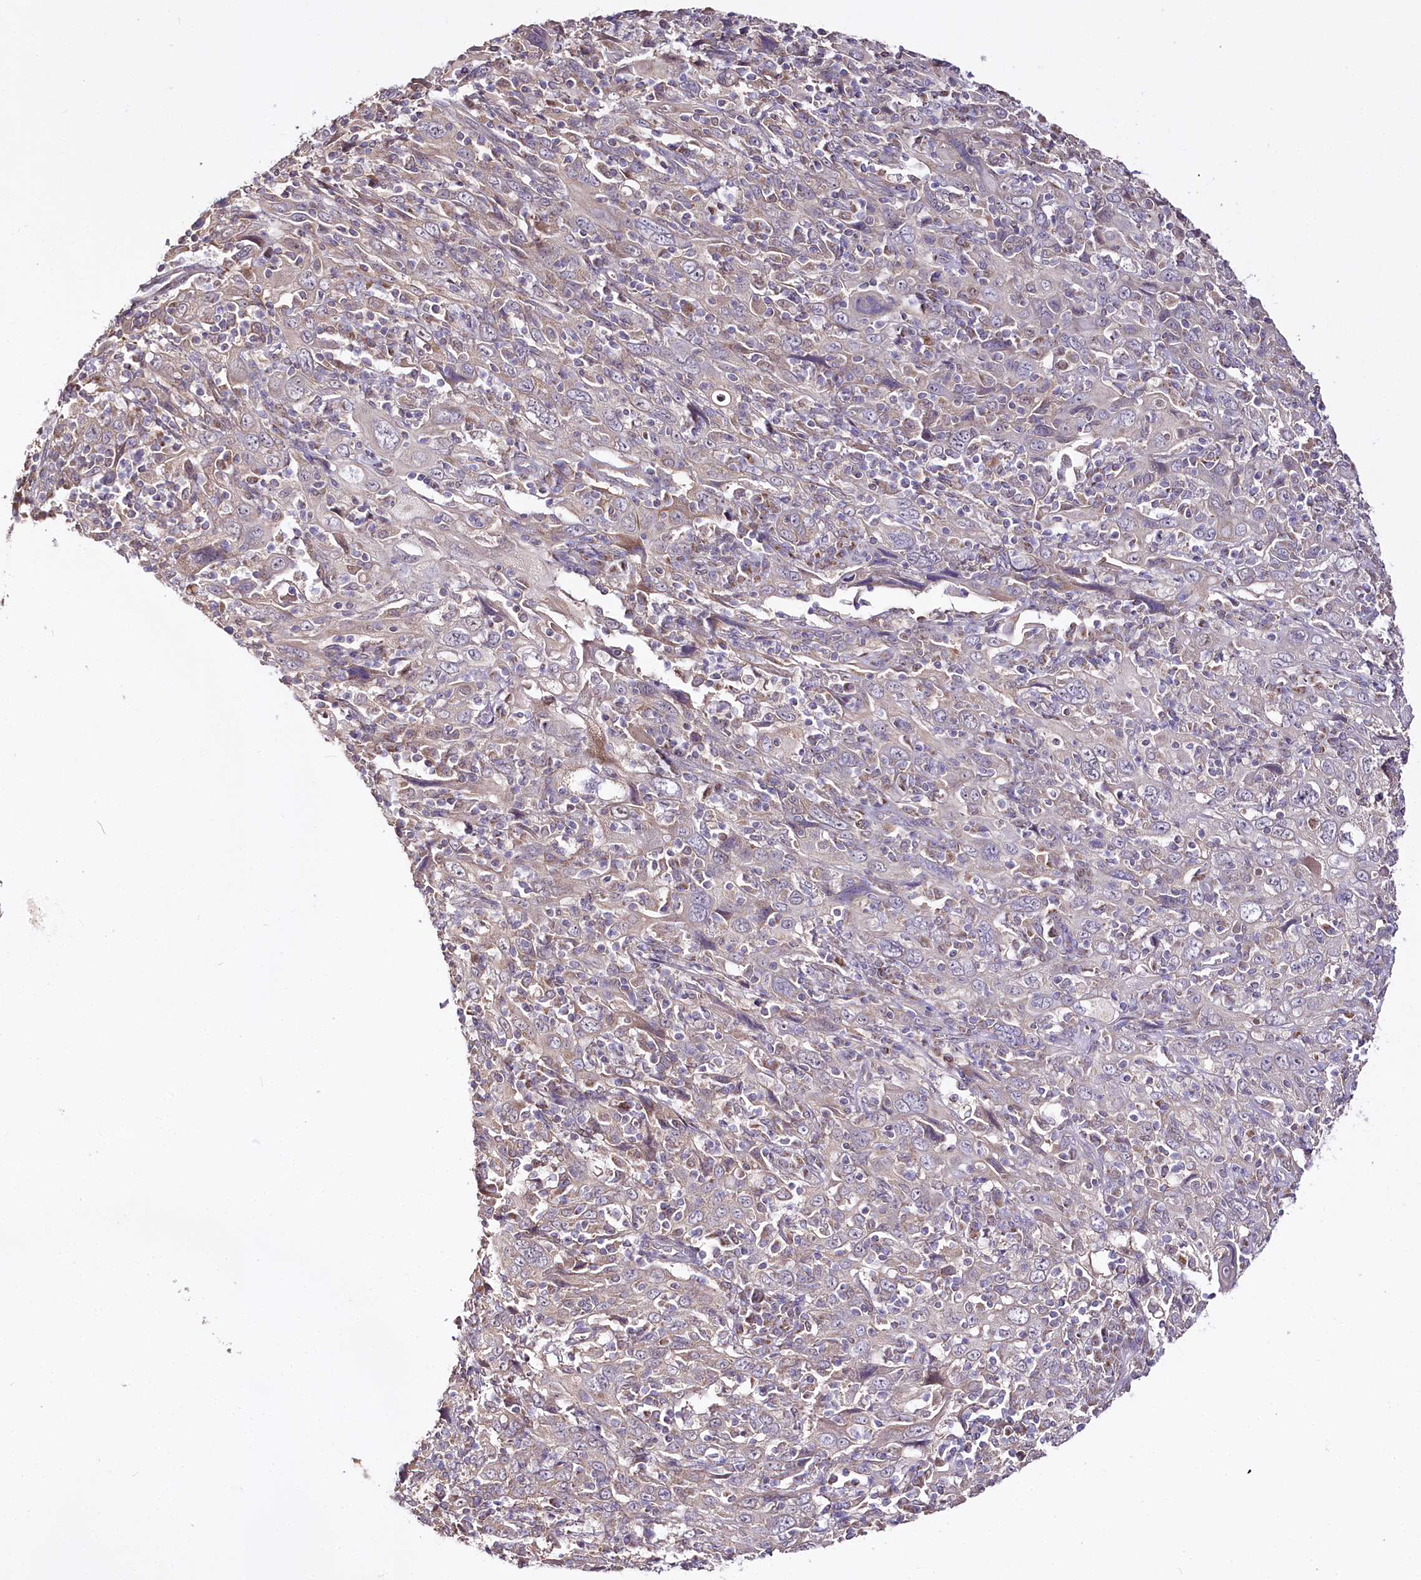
{"staining": {"intensity": "negative", "quantity": "none", "location": "none"}, "tissue": "cervical cancer", "cell_type": "Tumor cells", "image_type": "cancer", "snomed": [{"axis": "morphology", "description": "Squamous cell carcinoma, NOS"}, {"axis": "topography", "description": "Cervix"}], "caption": "Immunohistochemical staining of cervical cancer (squamous cell carcinoma) reveals no significant staining in tumor cells.", "gene": "ZNF226", "patient": {"sex": "female", "age": 46}}